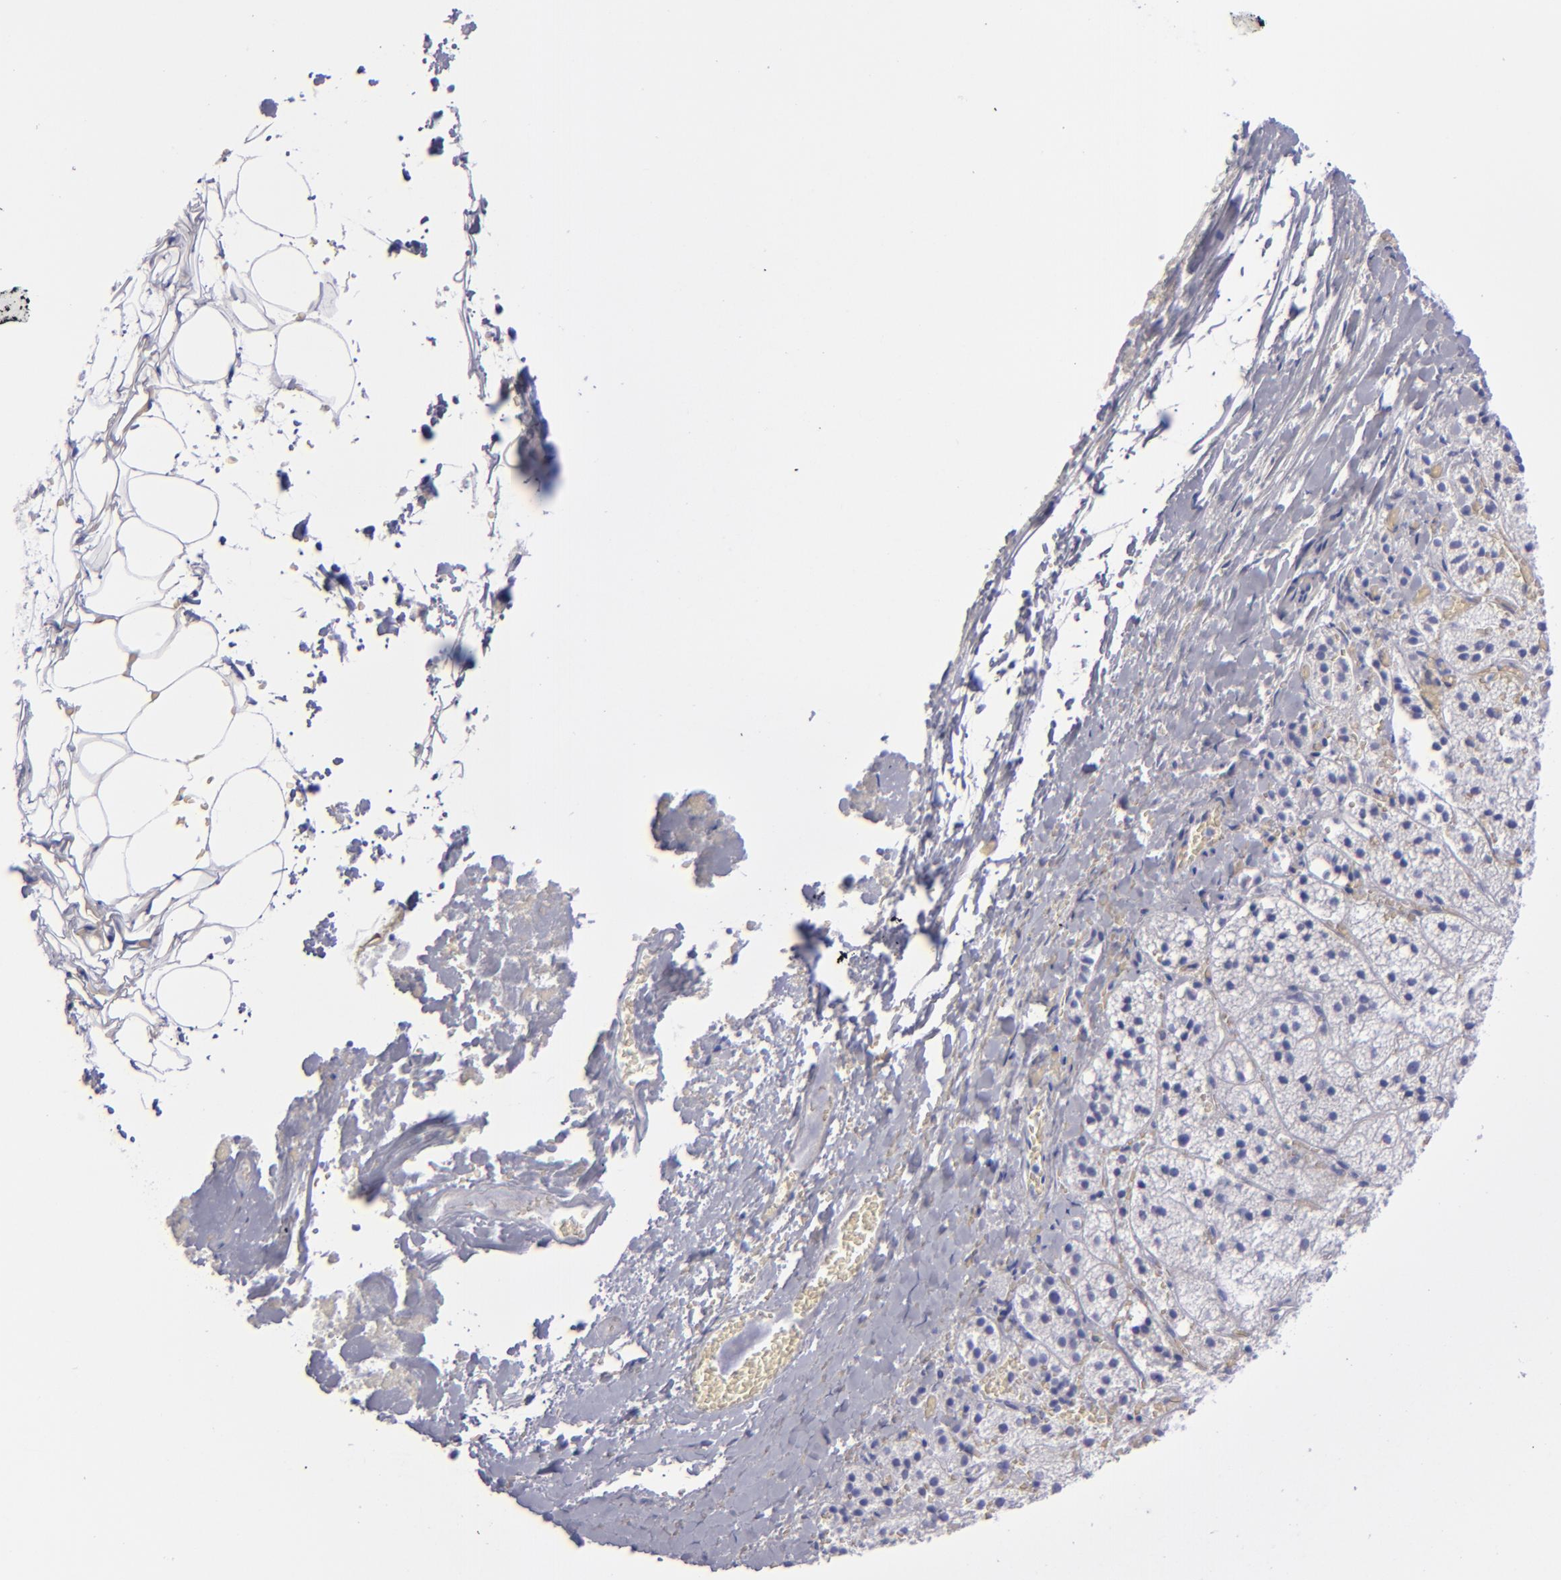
{"staining": {"intensity": "negative", "quantity": "none", "location": "none"}, "tissue": "adrenal gland", "cell_type": "Glandular cells", "image_type": "normal", "snomed": [{"axis": "morphology", "description": "Normal tissue, NOS"}, {"axis": "topography", "description": "Adrenal gland"}], "caption": "High power microscopy micrograph of an immunohistochemistry histopathology image of normal adrenal gland, revealing no significant positivity in glandular cells. Brightfield microscopy of immunohistochemistry (IHC) stained with DAB (3,3'-diaminobenzidine) (brown) and hematoxylin (blue), captured at high magnification.", "gene": "CD22", "patient": {"sex": "female", "age": 44}}